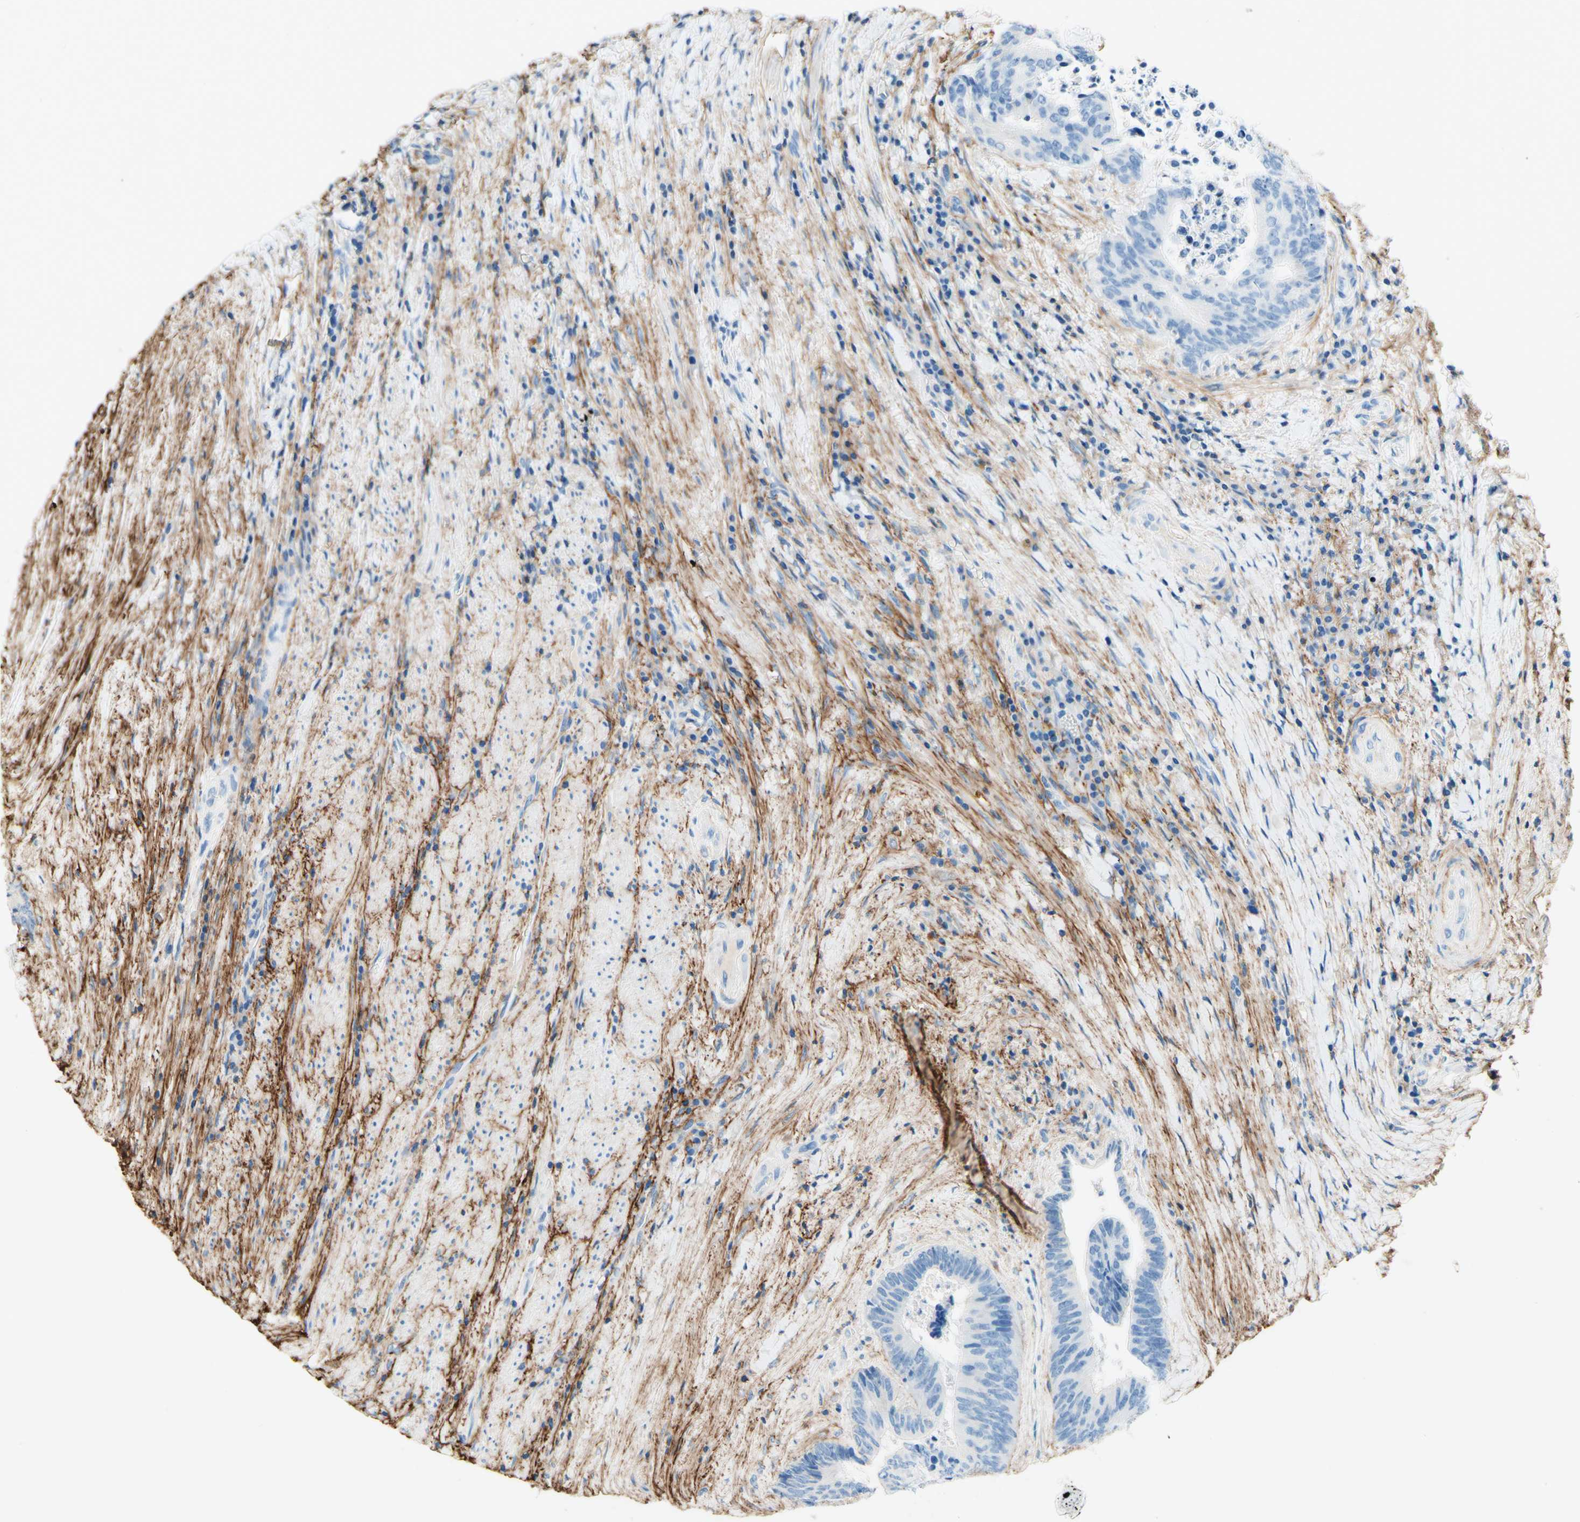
{"staining": {"intensity": "negative", "quantity": "none", "location": "none"}, "tissue": "colorectal cancer", "cell_type": "Tumor cells", "image_type": "cancer", "snomed": [{"axis": "morphology", "description": "Adenocarcinoma, NOS"}, {"axis": "topography", "description": "Rectum"}], "caption": "IHC image of colorectal adenocarcinoma stained for a protein (brown), which displays no expression in tumor cells.", "gene": "MFAP5", "patient": {"sex": "male", "age": 72}}